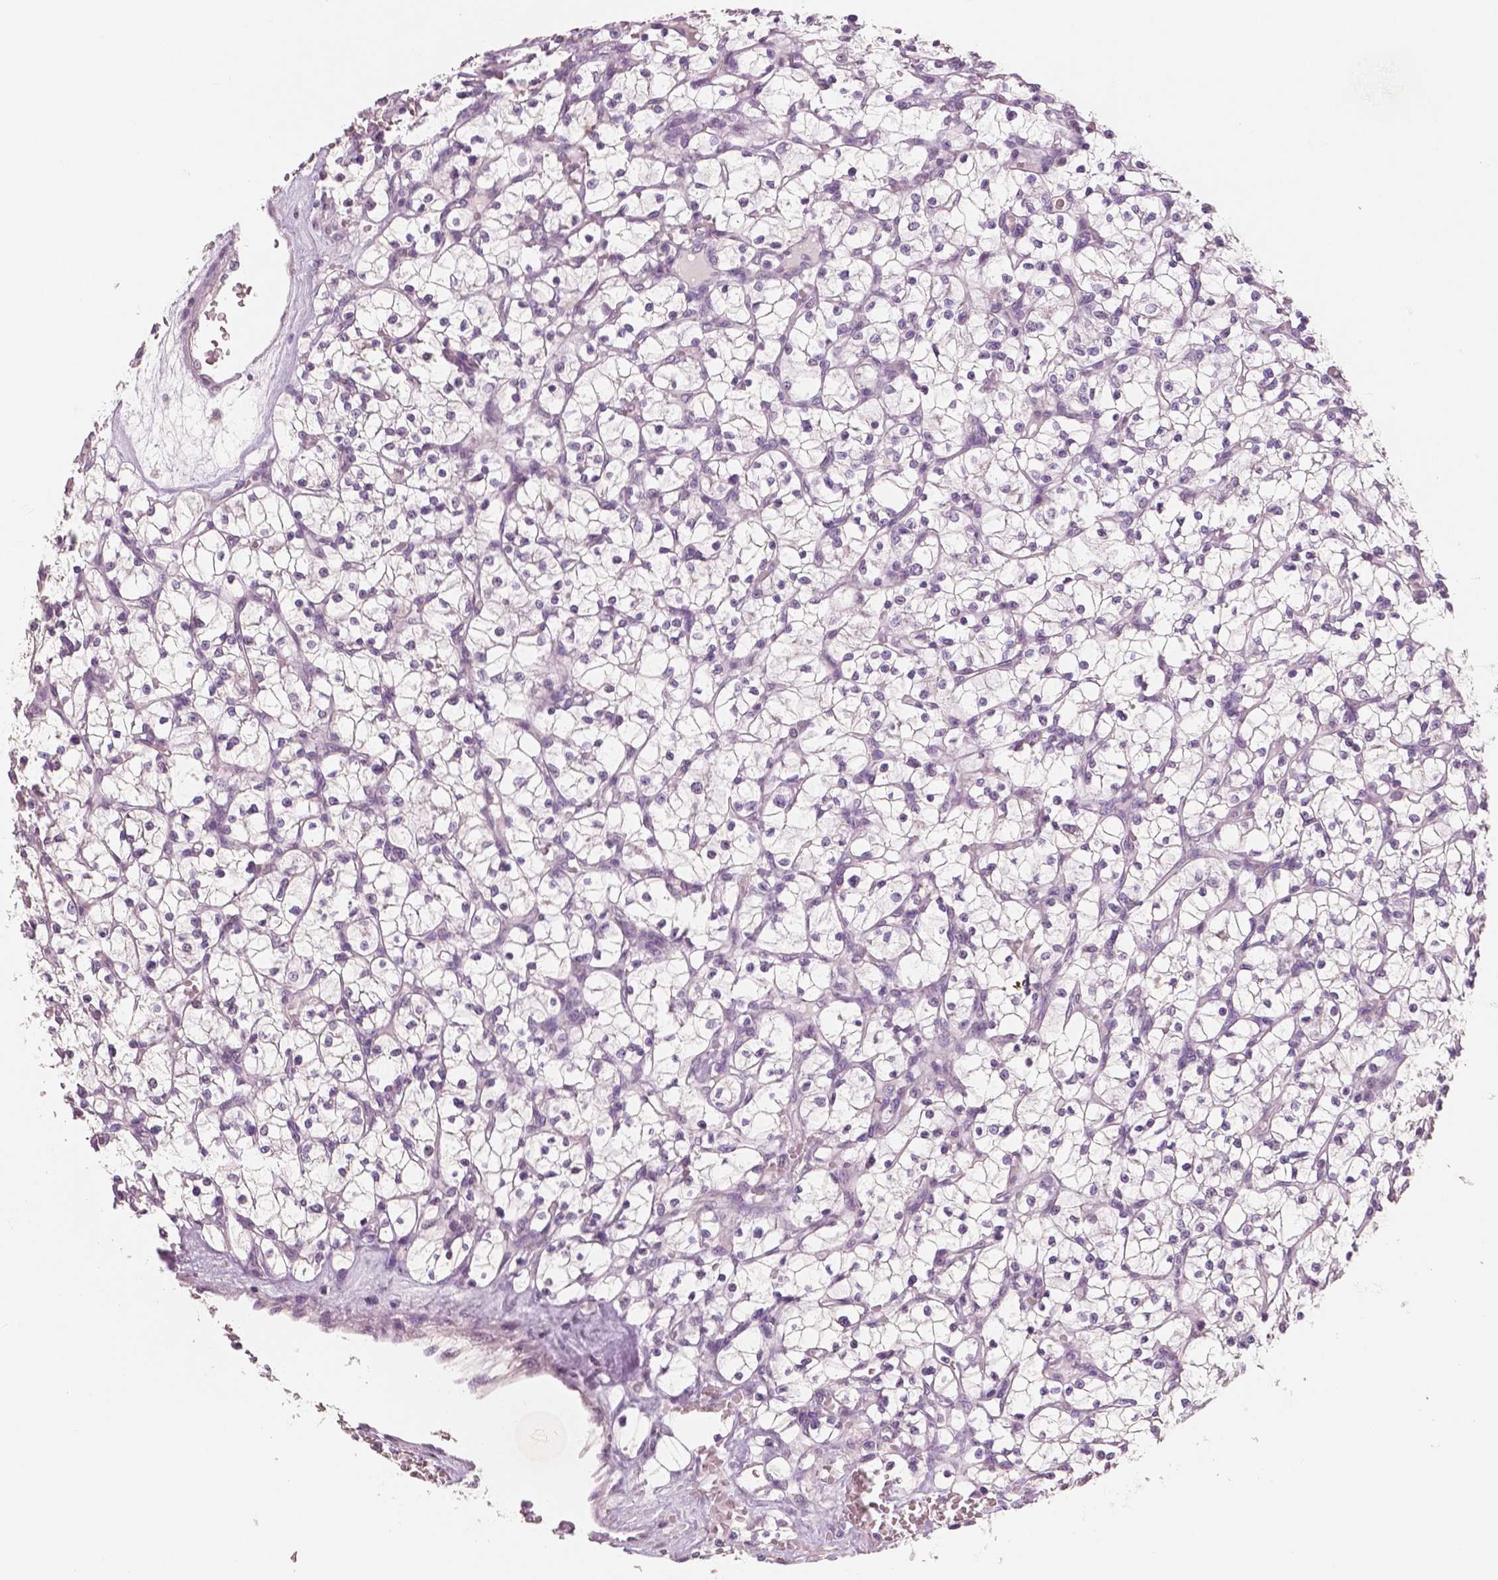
{"staining": {"intensity": "negative", "quantity": "none", "location": "none"}, "tissue": "renal cancer", "cell_type": "Tumor cells", "image_type": "cancer", "snomed": [{"axis": "morphology", "description": "Adenocarcinoma, NOS"}, {"axis": "topography", "description": "Kidney"}], "caption": "Renal cancer was stained to show a protein in brown. There is no significant positivity in tumor cells.", "gene": "NECAB1", "patient": {"sex": "female", "age": 64}}